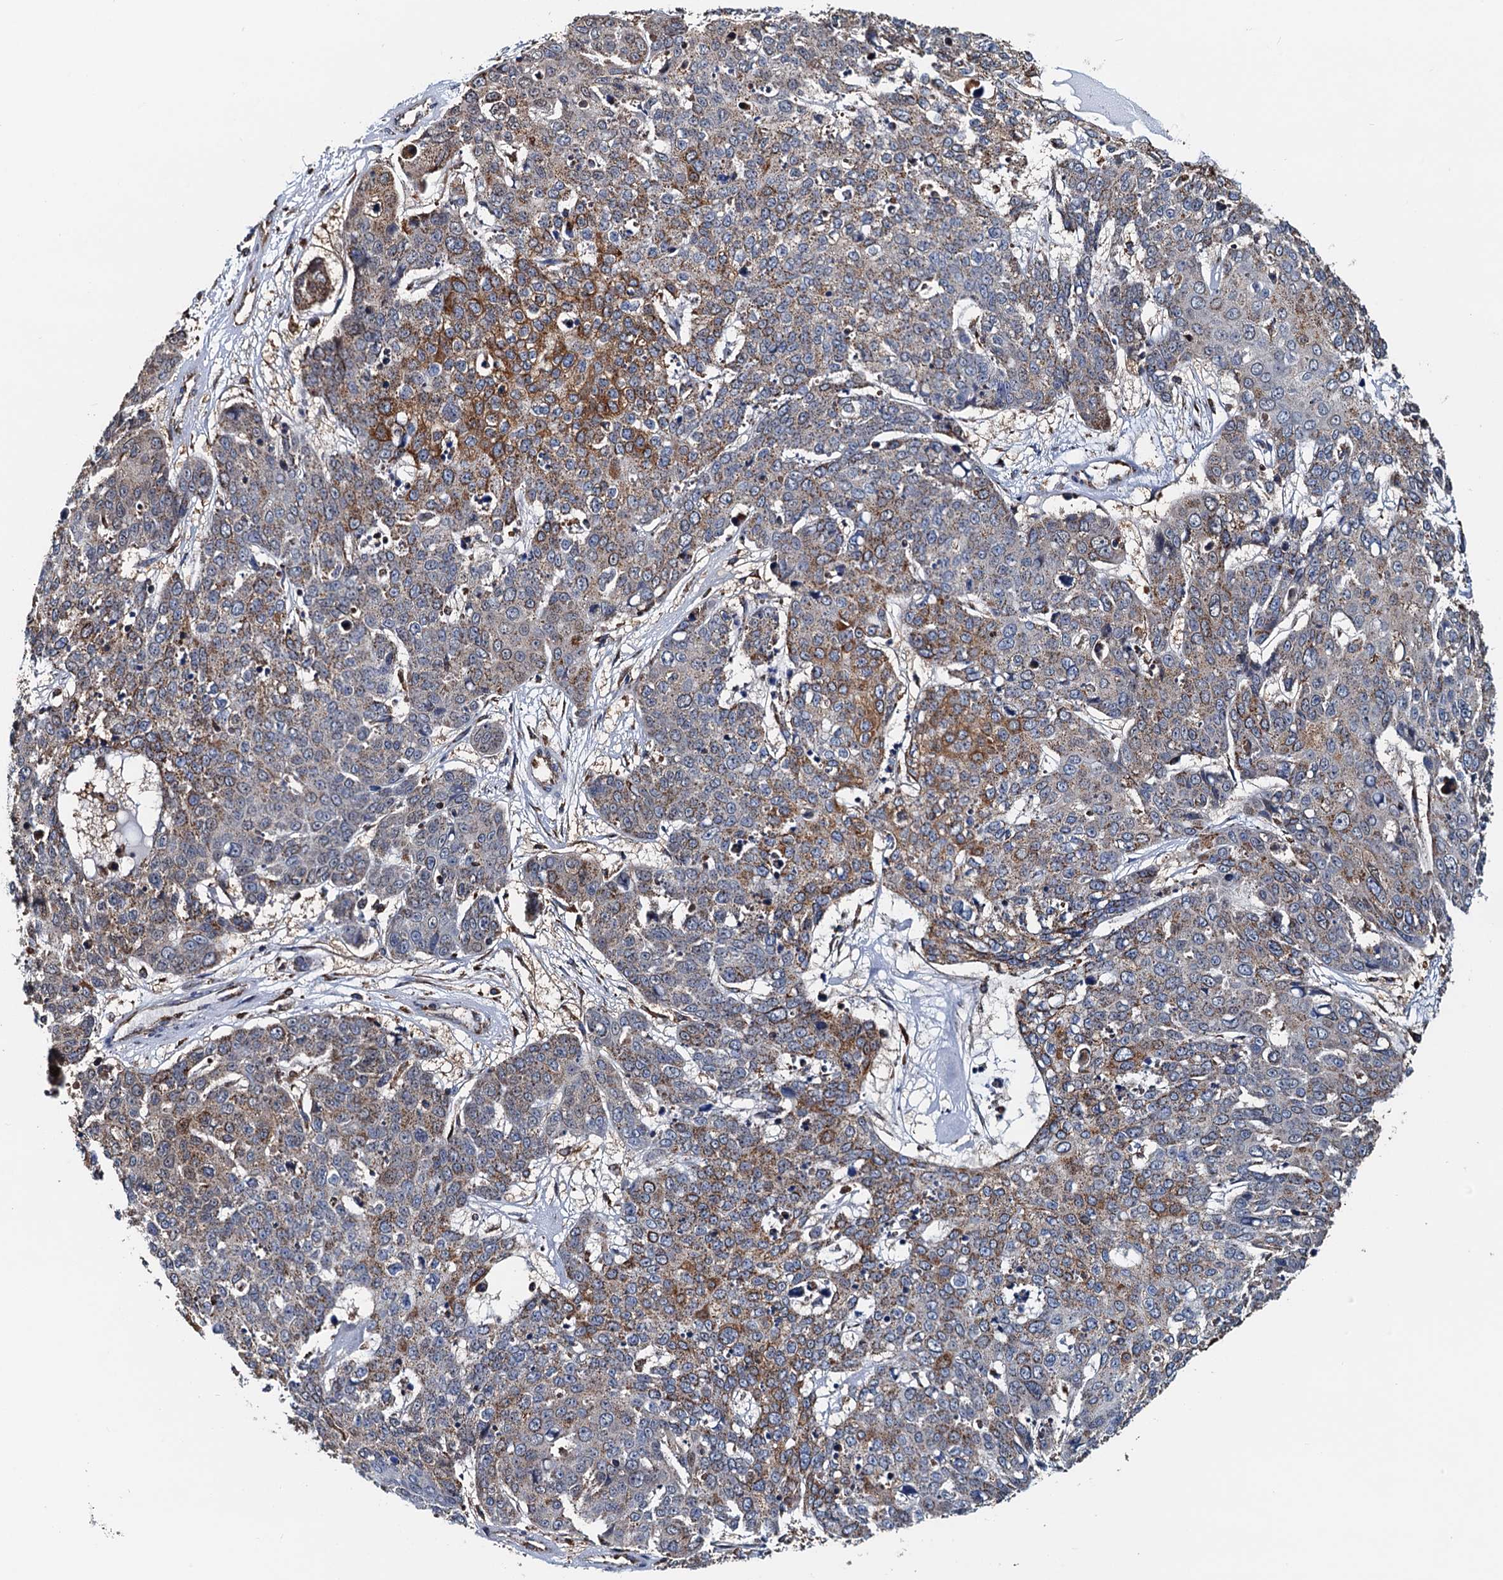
{"staining": {"intensity": "moderate", "quantity": "25%-75%", "location": "cytoplasmic/membranous"}, "tissue": "skin cancer", "cell_type": "Tumor cells", "image_type": "cancer", "snomed": [{"axis": "morphology", "description": "Squamous cell carcinoma, NOS"}, {"axis": "topography", "description": "Skin"}], "caption": "IHC of human skin cancer demonstrates medium levels of moderate cytoplasmic/membranous staining in about 25%-75% of tumor cells. Nuclei are stained in blue.", "gene": "AAGAB", "patient": {"sex": "male", "age": 71}}